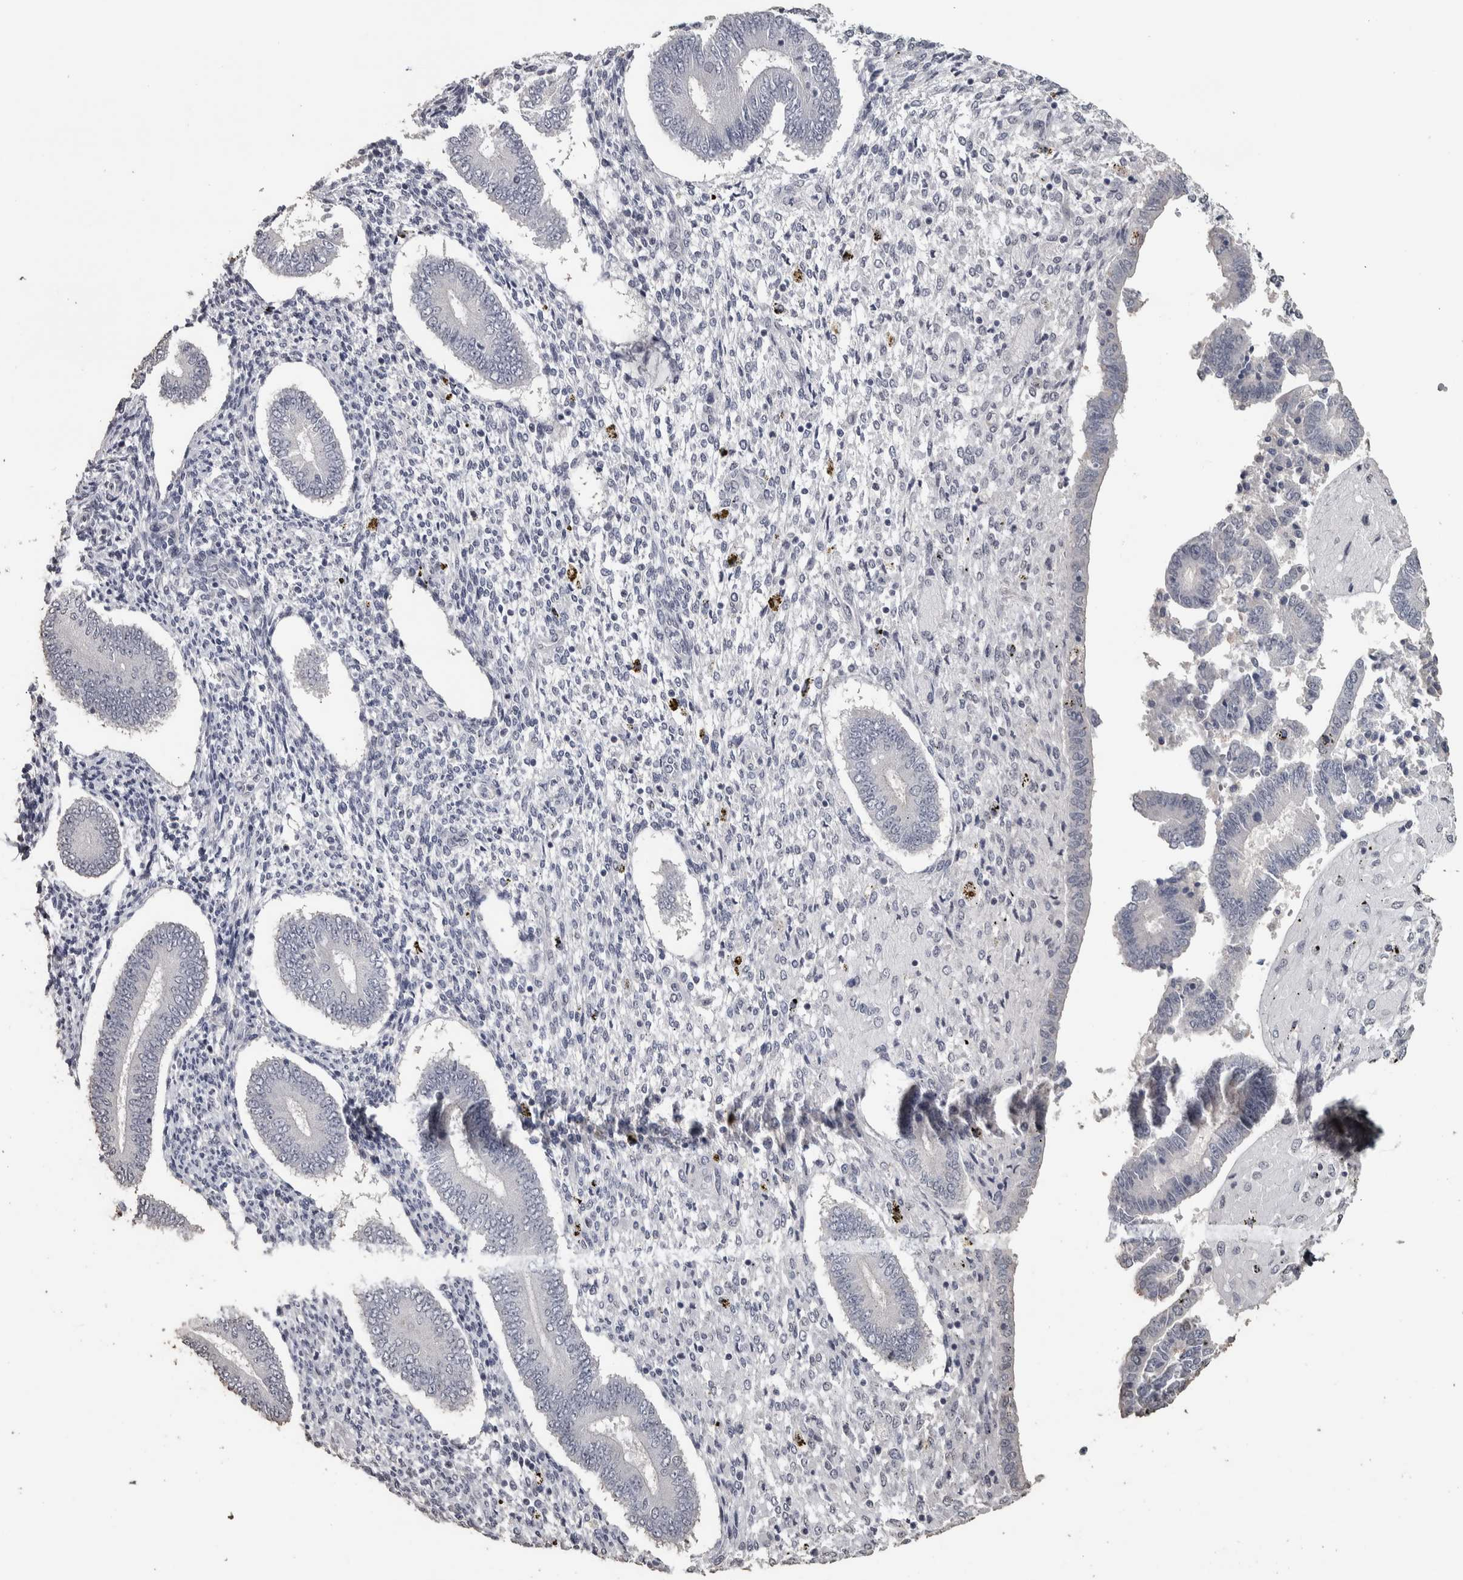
{"staining": {"intensity": "negative", "quantity": "none", "location": "none"}, "tissue": "endometrium", "cell_type": "Cells in endometrial stroma", "image_type": "normal", "snomed": [{"axis": "morphology", "description": "Normal tissue, NOS"}, {"axis": "topography", "description": "Endometrium"}], "caption": "DAB immunohistochemical staining of benign endometrium reveals no significant expression in cells in endometrial stroma.", "gene": "NECAB1", "patient": {"sex": "female", "age": 42}}